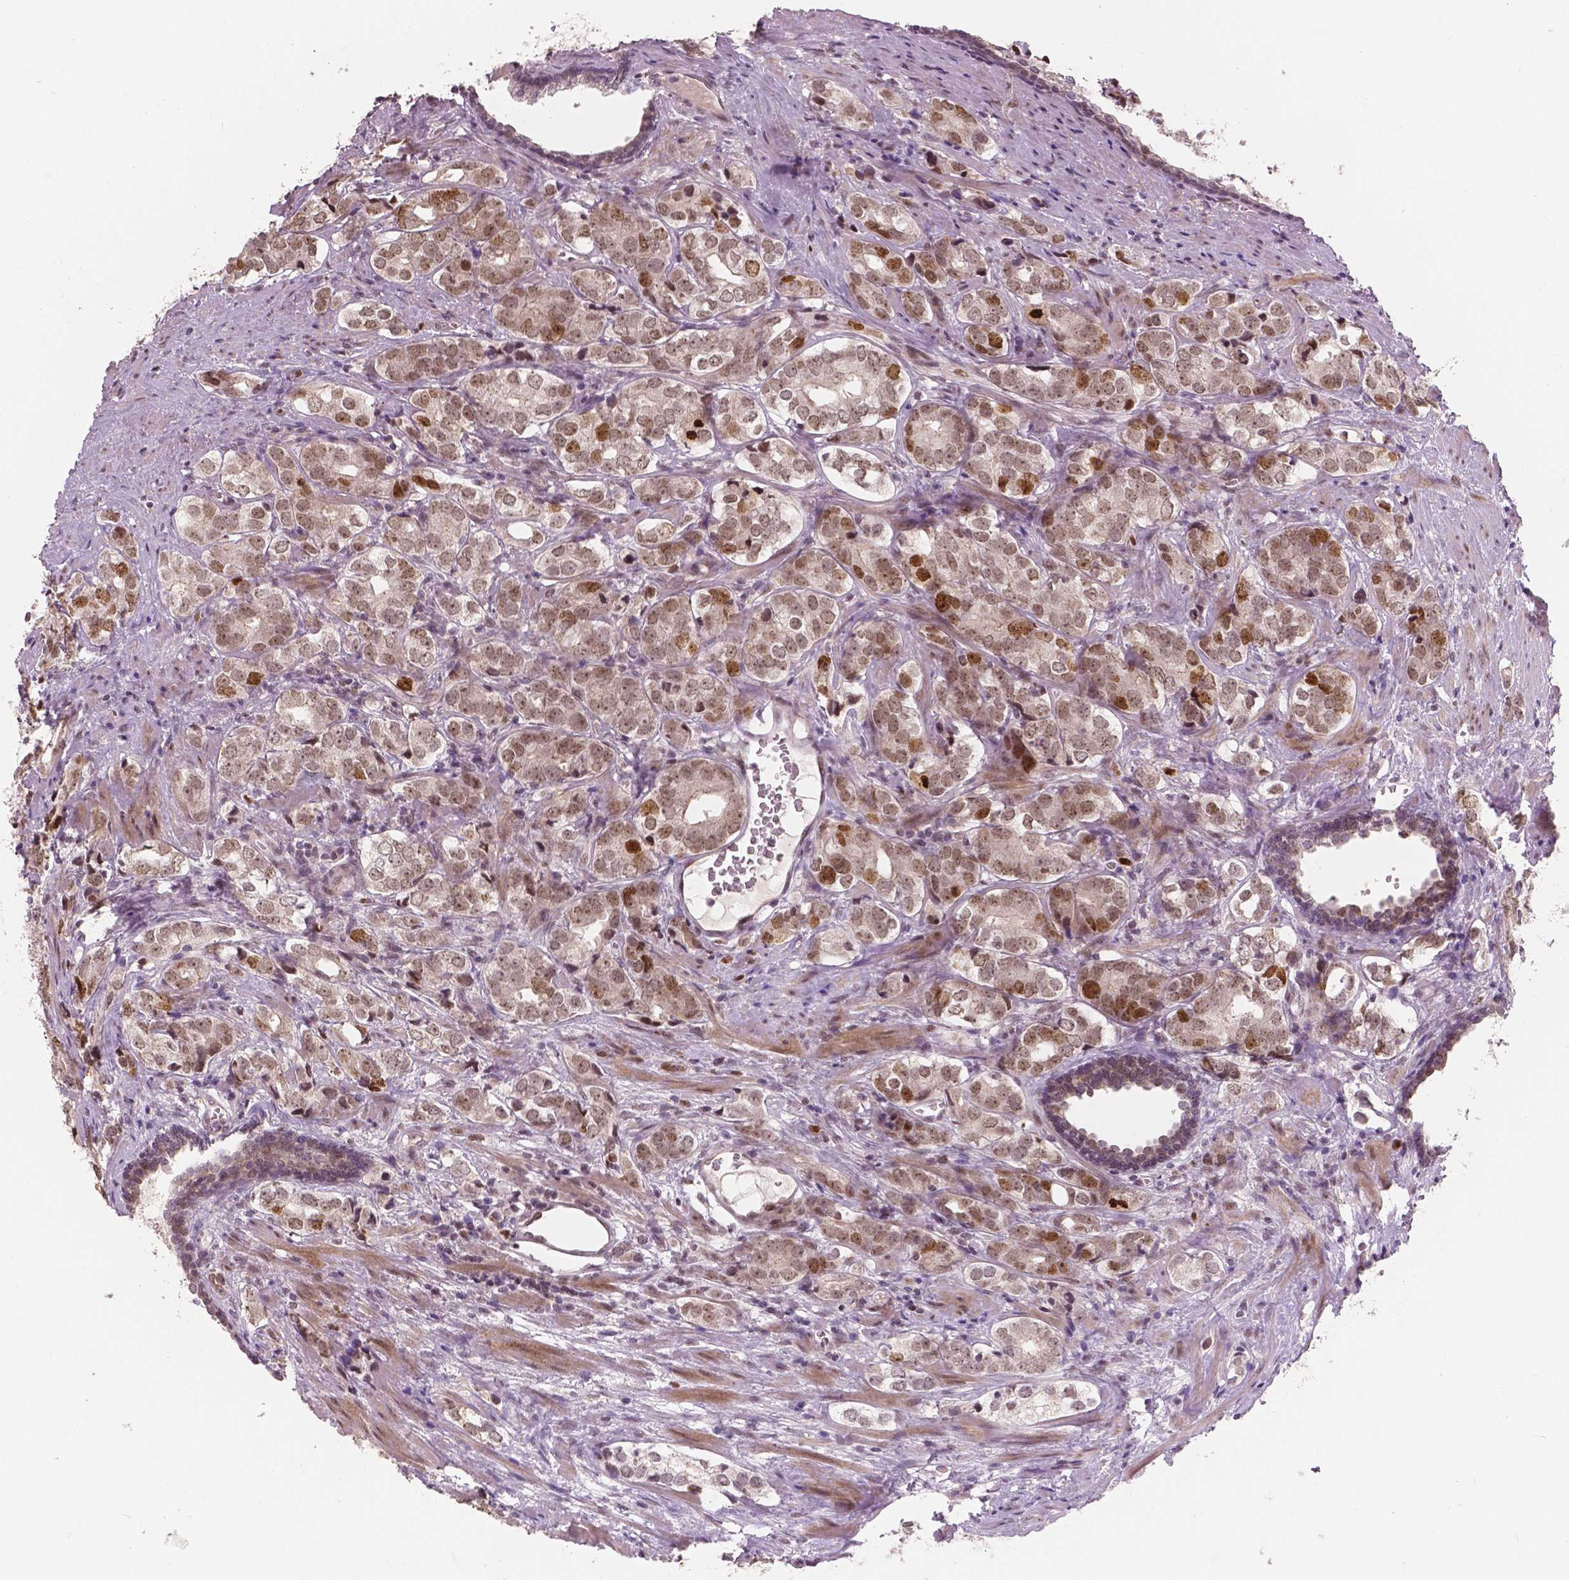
{"staining": {"intensity": "moderate", "quantity": ">75%", "location": "nuclear"}, "tissue": "prostate cancer", "cell_type": "Tumor cells", "image_type": "cancer", "snomed": [{"axis": "morphology", "description": "Adenocarcinoma, NOS"}, {"axis": "topography", "description": "Prostate and seminal vesicle, NOS"}], "caption": "IHC photomicrograph of neoplastic tissue: human prostate adenocarcinoma stained using IHC demonstrates medium levels of moderate protein expression localized specifically in the nuclear of tumor cells, appearing as a nuclear brown color.", "gene": "NSD2", "patient": {"sex": "male", "age": 63}}